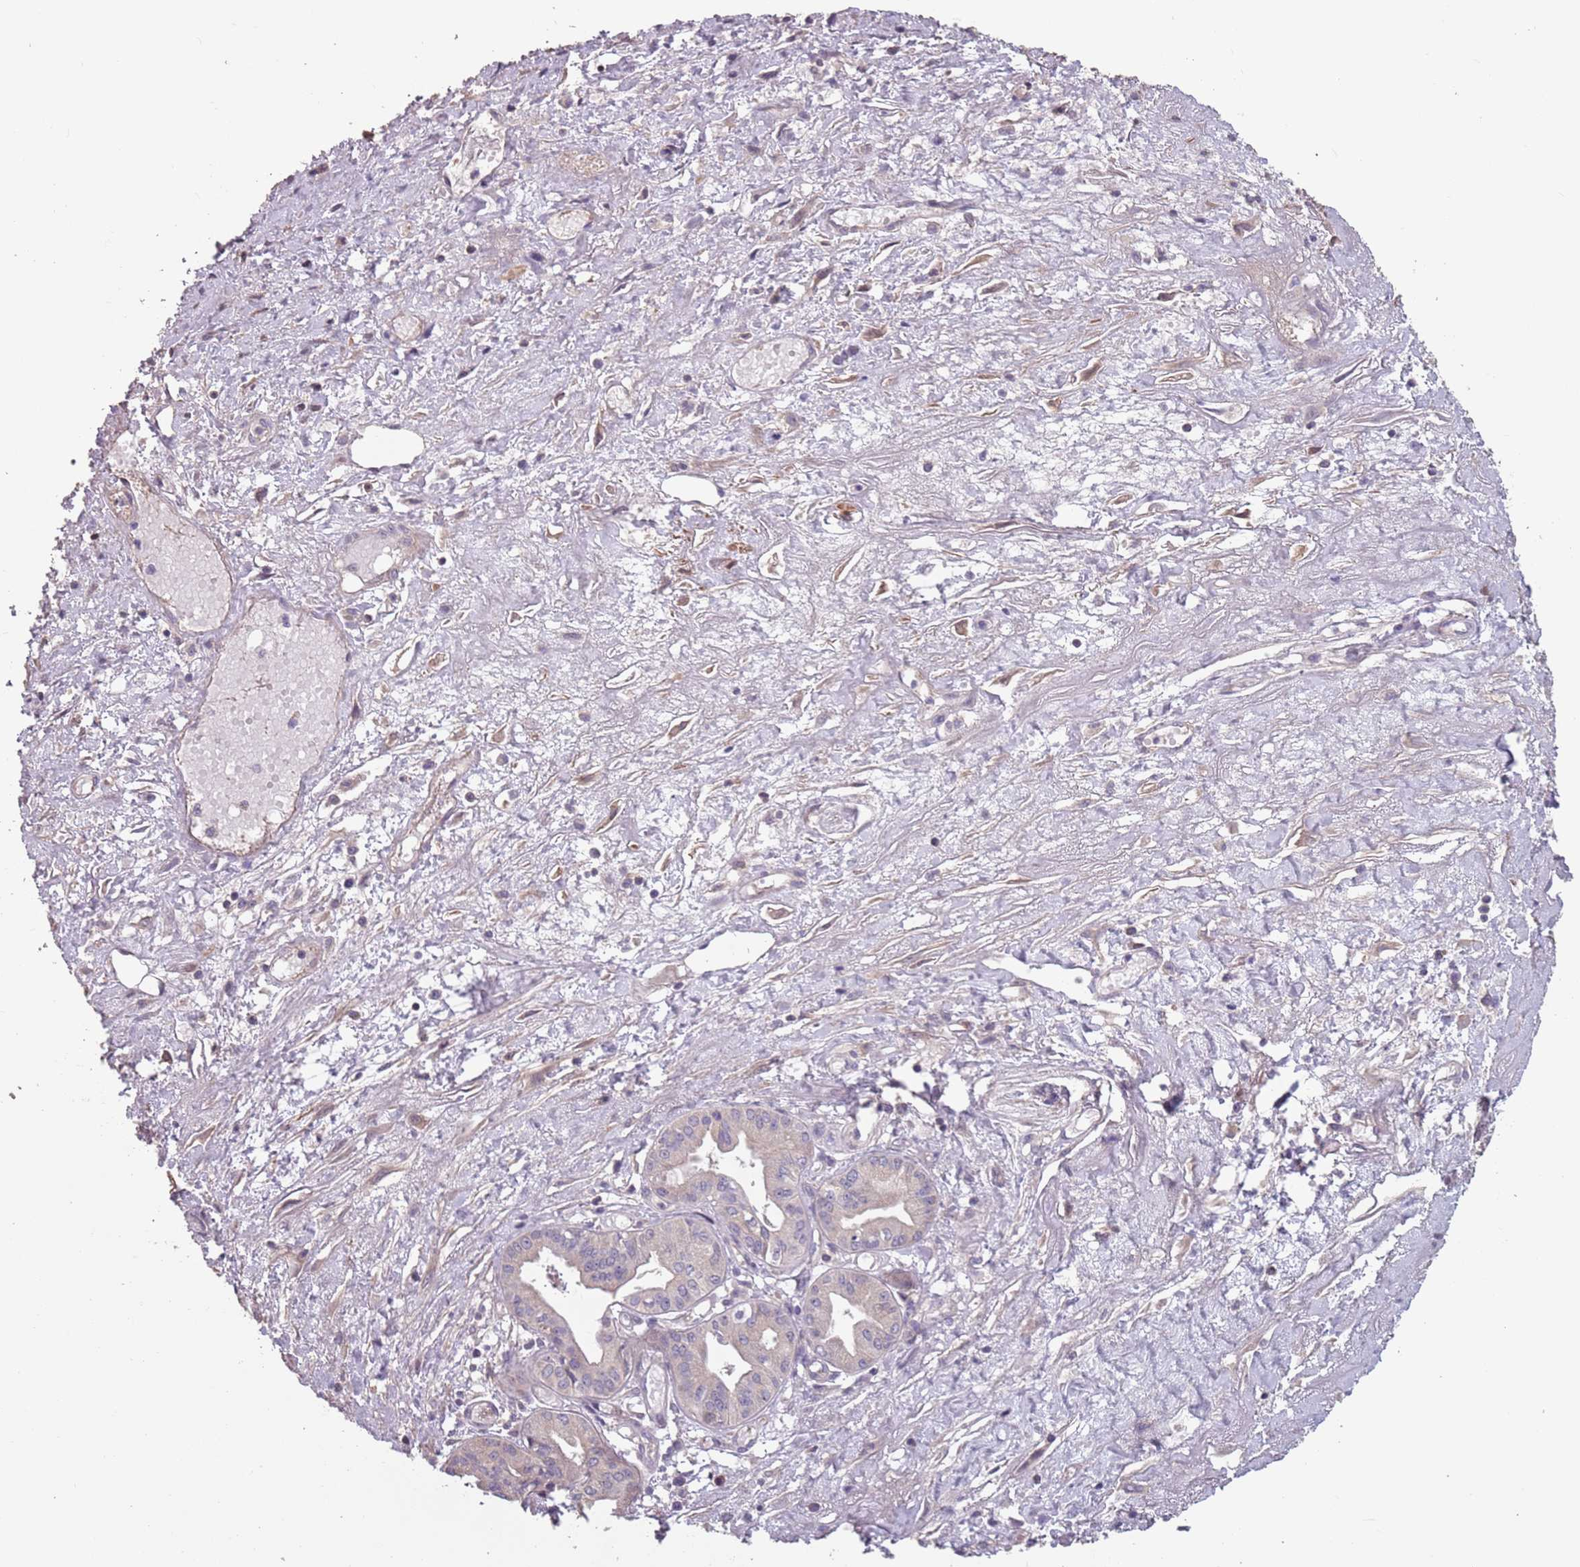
{"staining": {"intensity": "negative", "quantity": "none", "location": "none"}, "tissue": "pancreatic cancer", "cell_type": "Tumor cells", "image_type": "cancer", "snomed": [{"axis": "morphology", "description": "Adenocarcinoma, NOS"}, {"axis": "topography", "description": "Pancreas"}], "caption": "This is an IHC photomicrograph of pancreatic cancer. There is no positivity in tumor cells.", "gene": "MBD3L1", "patient": {"sex": "female", "age": 50}}